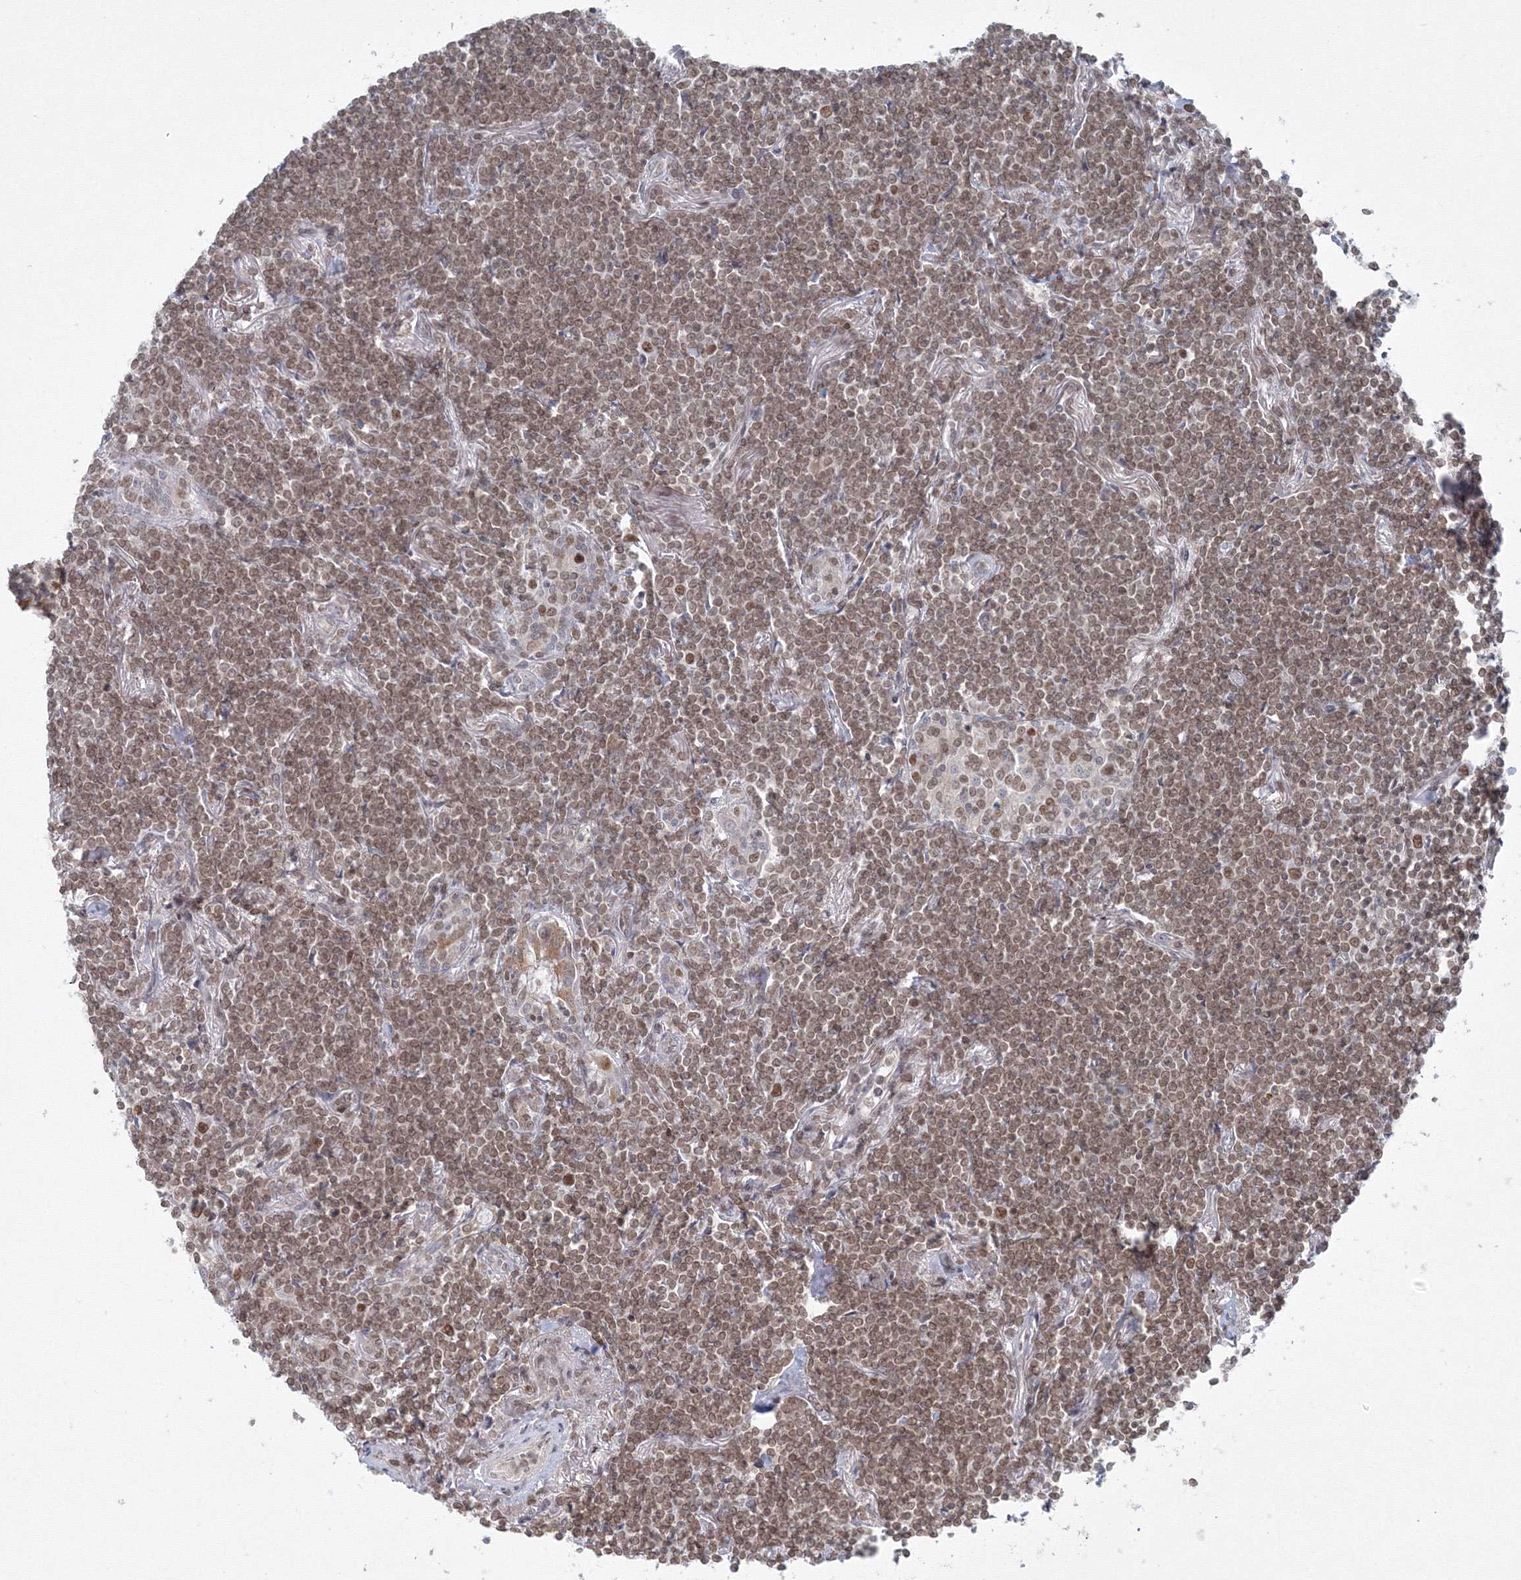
{"staining": {"intensity": "weak", "quantity": ">75%", "location": "nuclear"}, "tissue": "lymphoma", "cell_type": "Tumor cells", "image_type": "cancer", "snomed": [{"axis": "morphology", "description": "Malignant lymphoma, non-Hodgkin's type, Low grade"}, {"axis": "topography", "description": "Lung"}], "caption": "High-power microscopy captured an IHC image of malignant lymphoma, non-Hodgkin's type (low-grade), revealing weak nuclear staining in about >75% of tumor cells.", "gene": "KIF4A", "patient": {"sex": "female", "age": 71}}